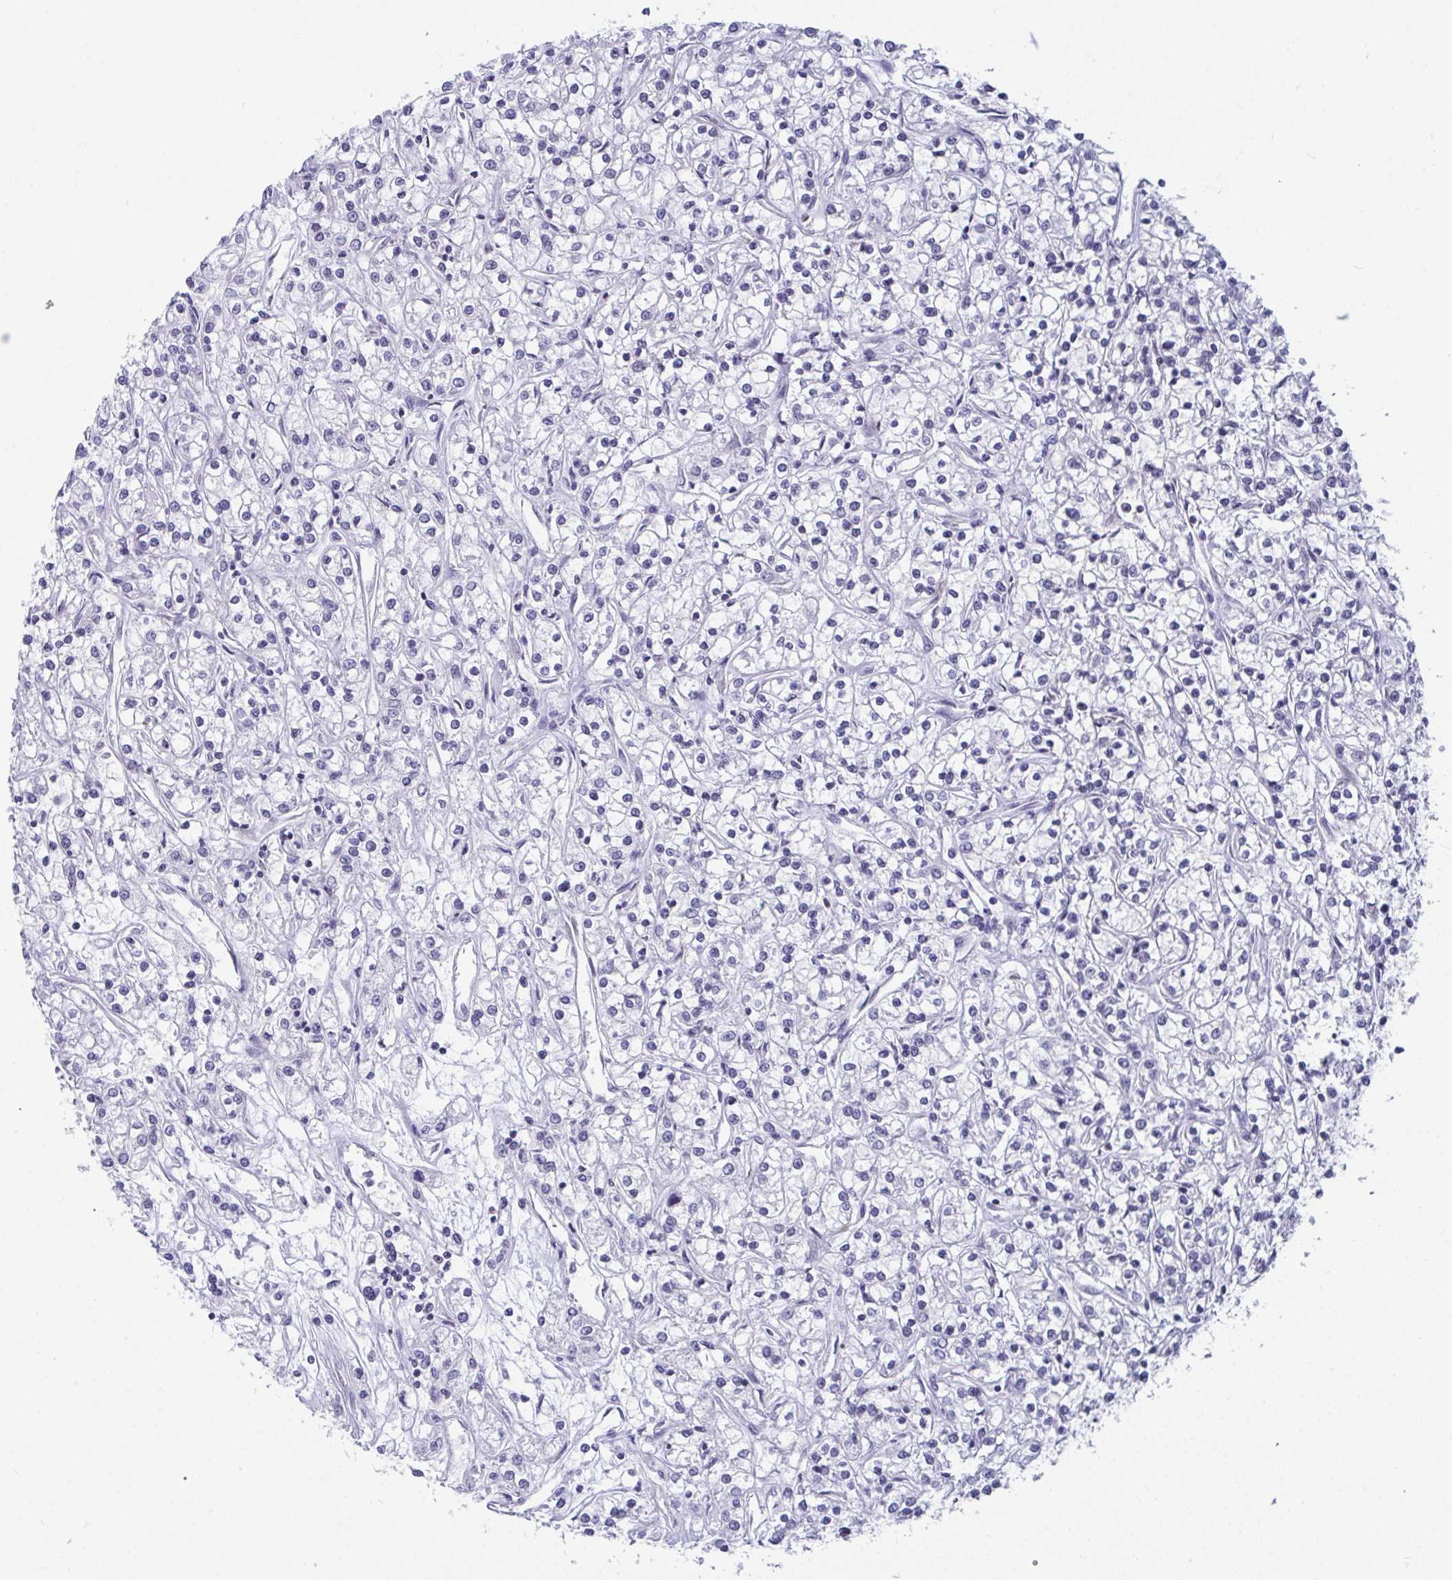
{"staining": {"intensity": "negative", "quantity": "none", "location": "none"}, "tissue": "renal cancer", "cell_type": "Tumor cells", "image_type": "cancer", "snomed": [{"axis": "morphology", "description": "Adenocarcinoma, NOS"}, {"axis": "topography", "description": "Kidney"}], "caption": "The image exhibits no significant staining in tumor cells of renal cancer. (Stains: DAB (3,3'-diaminobenzidine) immunohistochemistry with hematoxylin counter stain, Microscopy: brightfield microscopy at high magnification).", "gene": "BMAL2", "patient": {"sex": "female", "age": 59}}